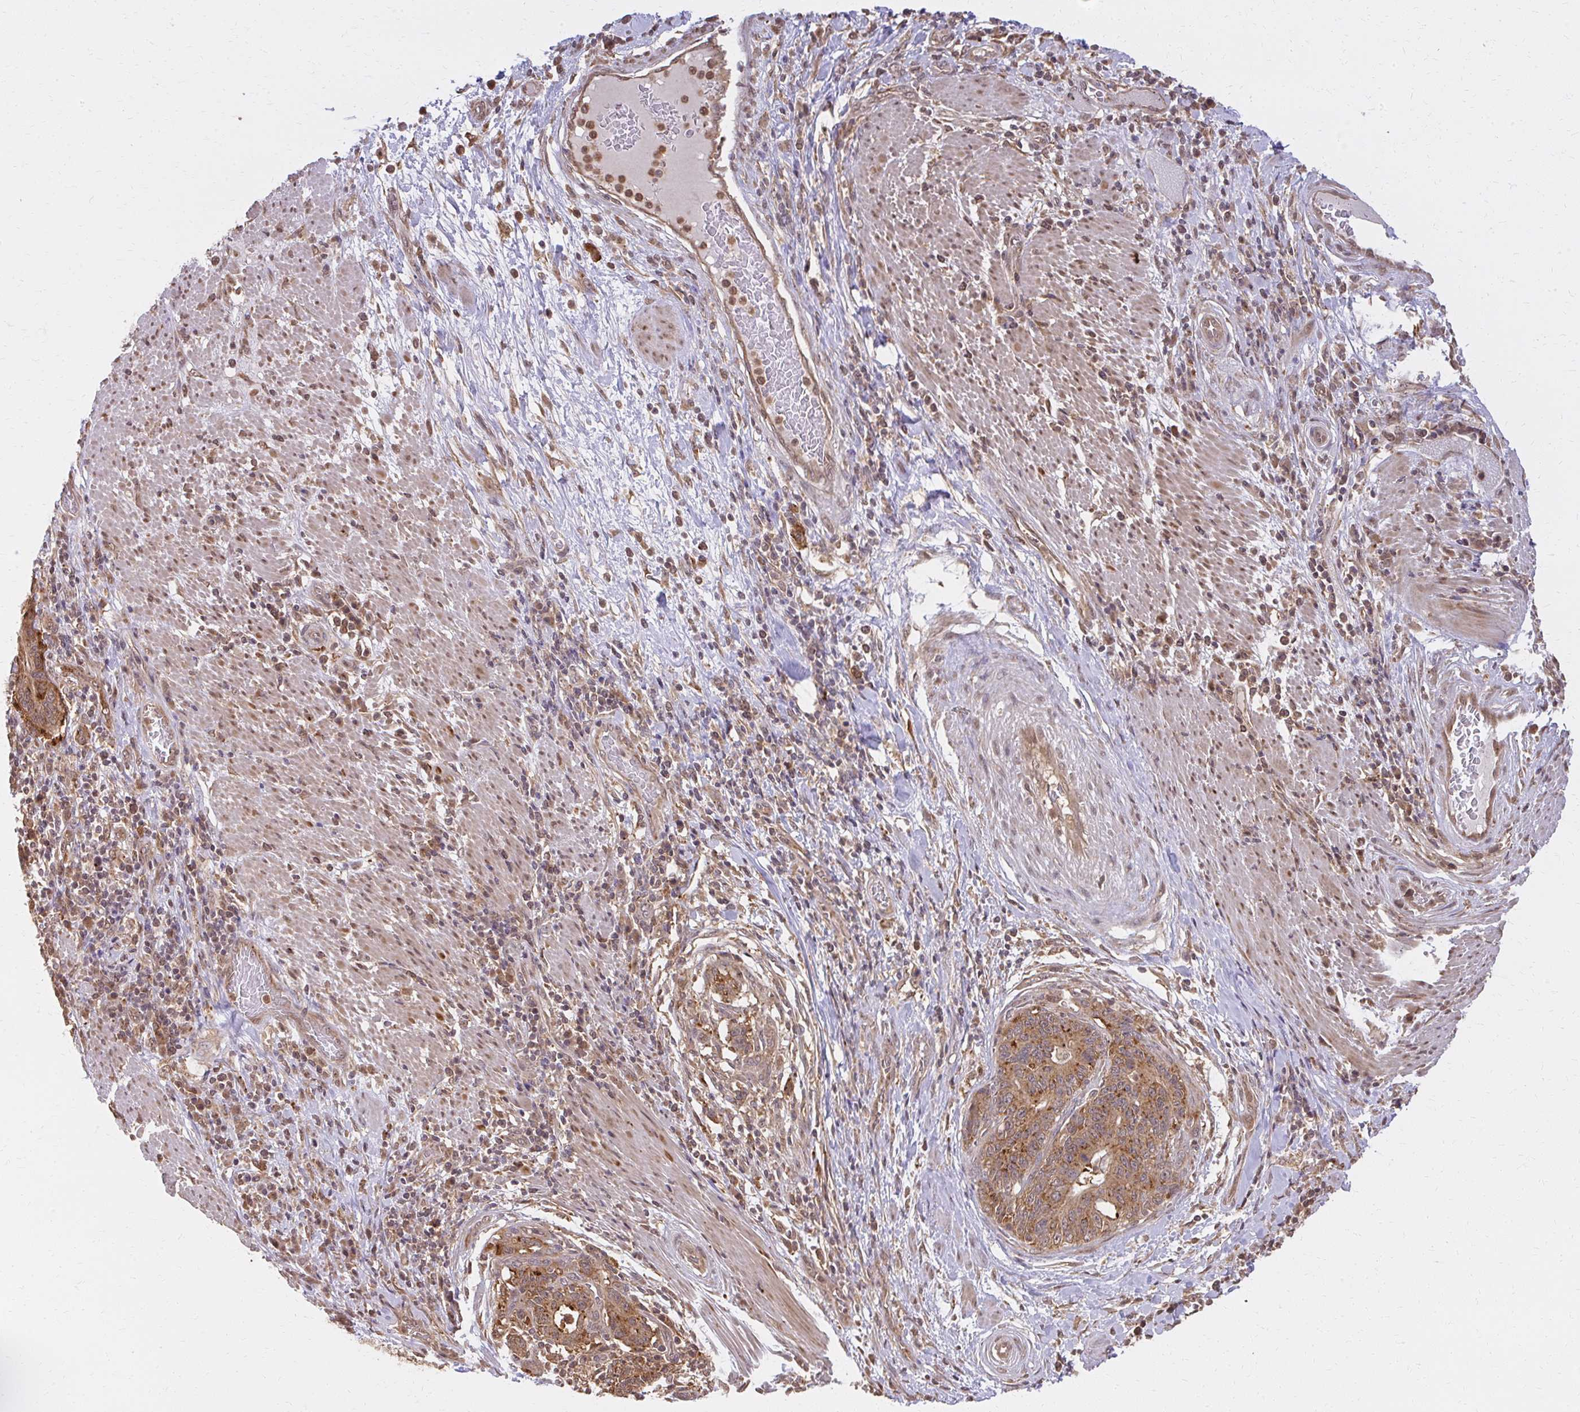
{"staining": {"intensity": "moderate", "quantity": ">75%", "location": "cytoplasmic/membranous"}, "tissue": "stomach cancer", "cell_type": "Tumor cells", "image_type": "cancer", "snomed": [{"axis": "morphology", "description": "Normal tissue, NOS"}, {"axis": "morphology", "description": "Adenocarcinoma, NOS"}, {"axis": "topography", "description": "Stomach"}], "caption": "This is an image of immunohistochemistry (IHC) staining of stomach cancer, which shows moderate staining in the cytoplasmic/membranous of tumor cells.", "gene": "LARS2", "patient": {"sex": "female", "age": 64}}